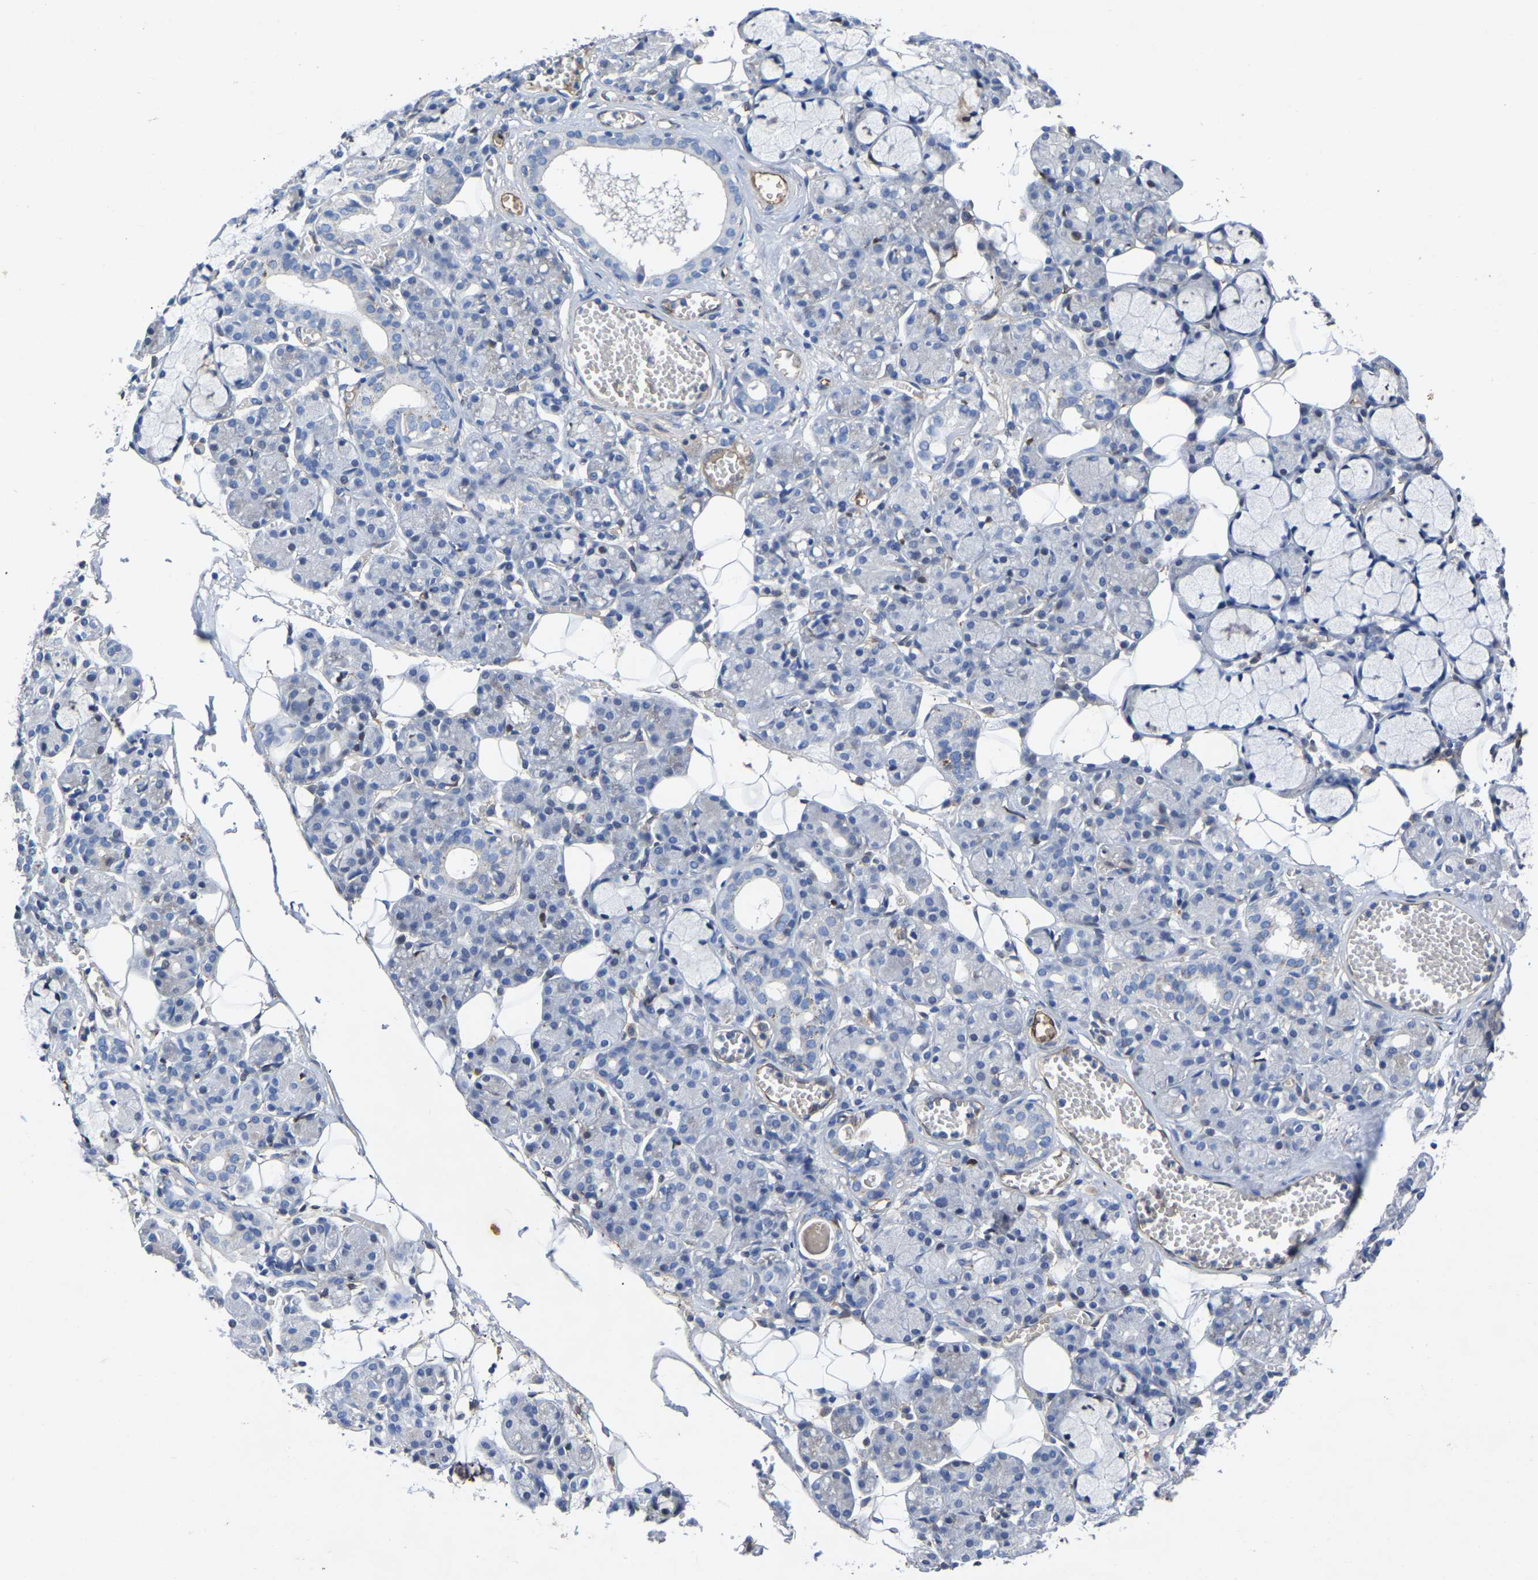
{"staining": {"intensity": "negative", "quantity": "none", "location": "none"}, "tissue": "salivary gland", "cell_type": "Glandular cells", "image_type": "normal", "snomed": [{"axis": "morphology", "description": "Normal tissue, NOS"}, {"axis": "topography", "description": "Salivary gland"}], "caption": "A high-resolution photomicrograph shows immunohistochemistry staining of normal salivary gland, which exhibits no significant staining in glandular cells. Nuclei are stained in blue.", "gene": "ATG2B", "patient": {"sex": "male", "age": 63}}